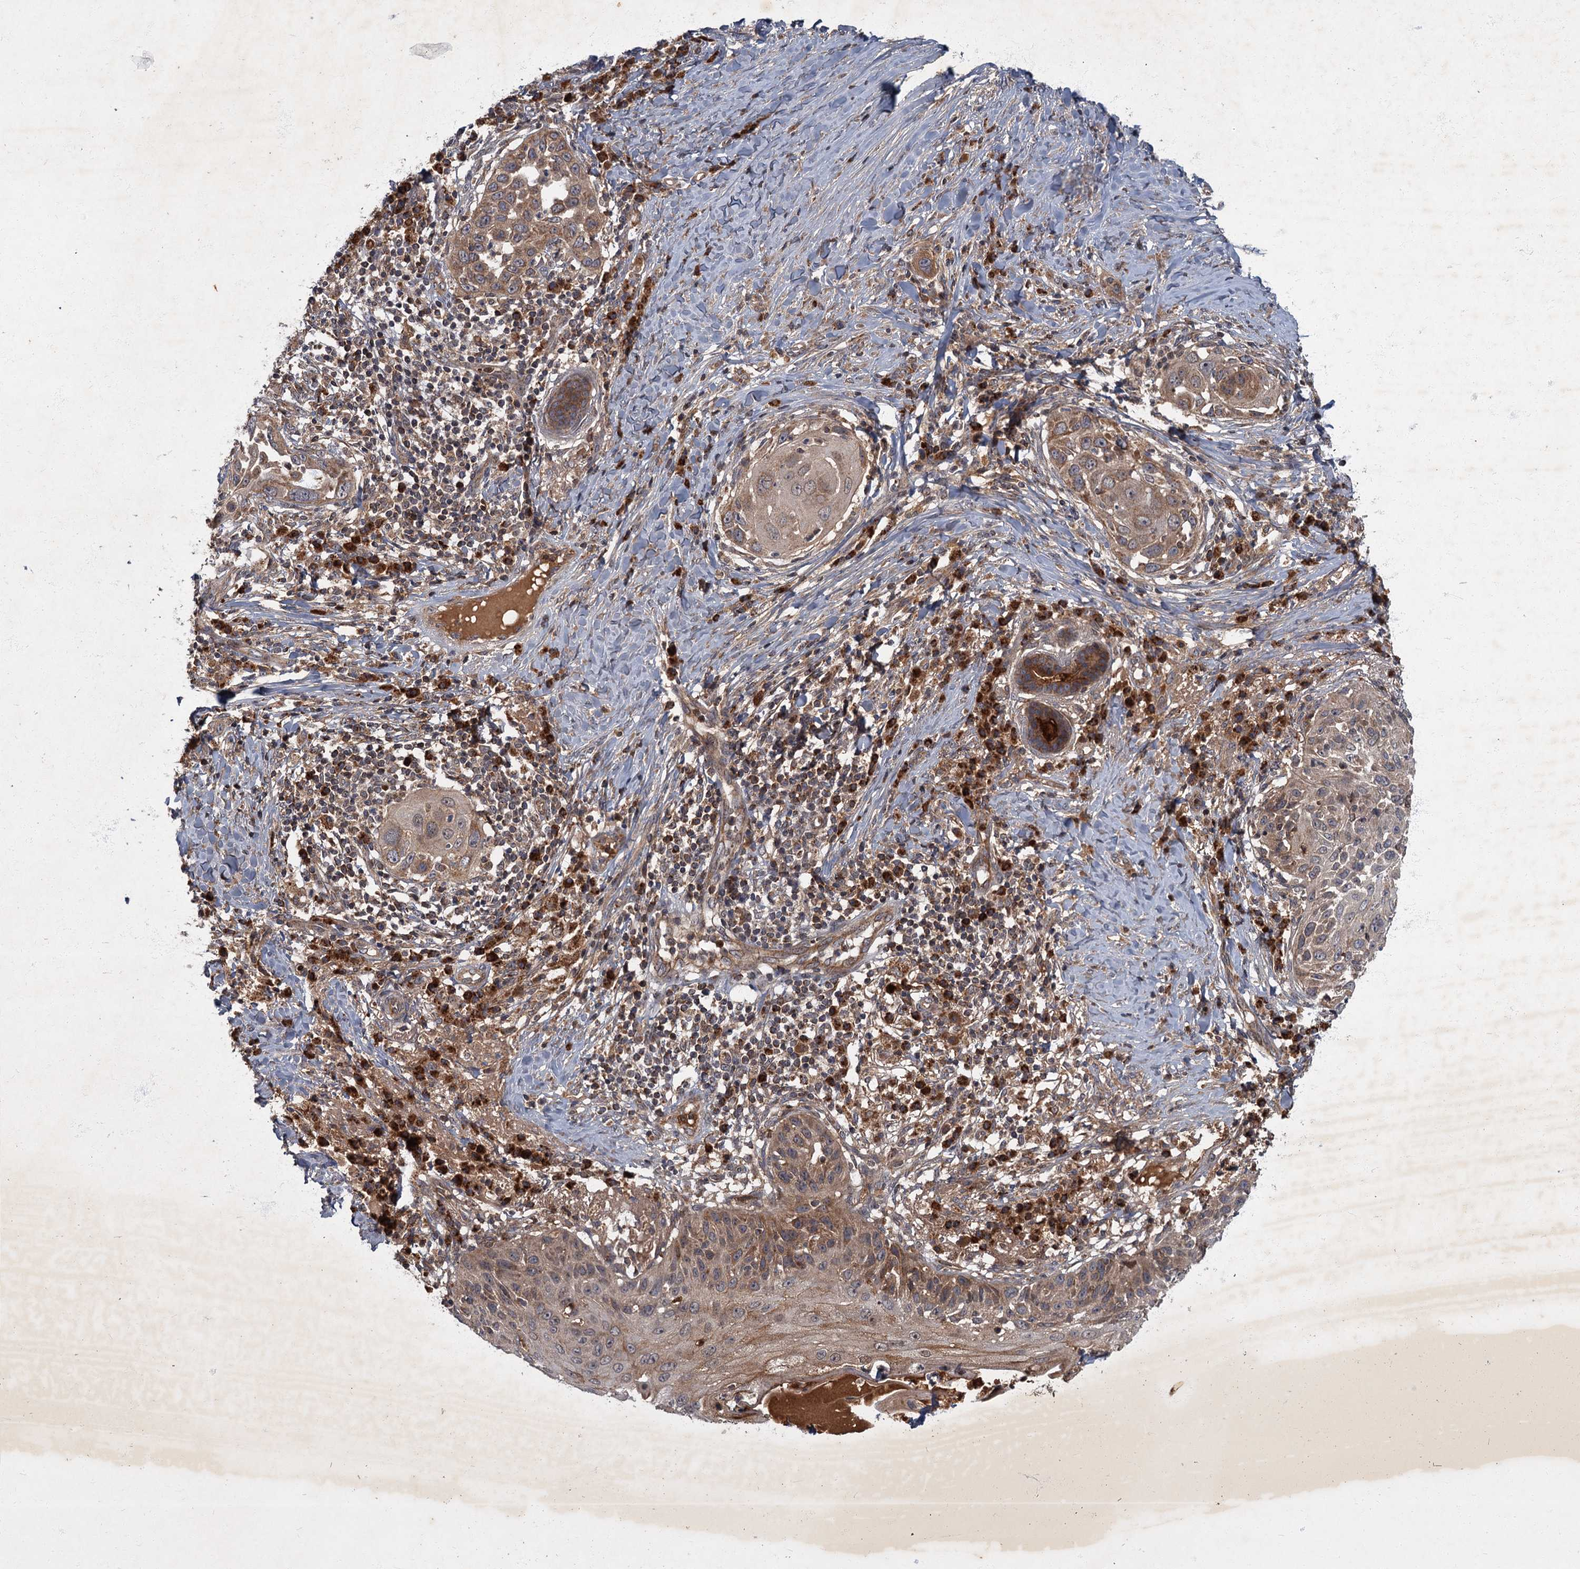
{"staining": {"intensity": "moderate", "quantity": ">75%", "location": "cytoplasmic/membranous"}, "tissue": "skin cancer", "cell_type": "Tumor cells", "image_type": "cancer", "snomed": [{"axis": "morphology", "description": "Squamous cell carcinoma, NOS"}, {"axis": "topography", "description": "Skin"}], "caption": "Immunohistochemistry (IHC) staining of skin cancer, which shows medium levels of moderate cytoplasmic/membranous staining in approximately >75% of tumor cells indicating moderate cytoplasmic/membranous protein positivity. The staining was performed using DAB (3,3'-diaminobenzidine) (brown) for protein detection and nuclei were counterstained in hematoxylin (blue).", "gene": "SLC11A2", "patient": {"sex": "female", "age": 44}}